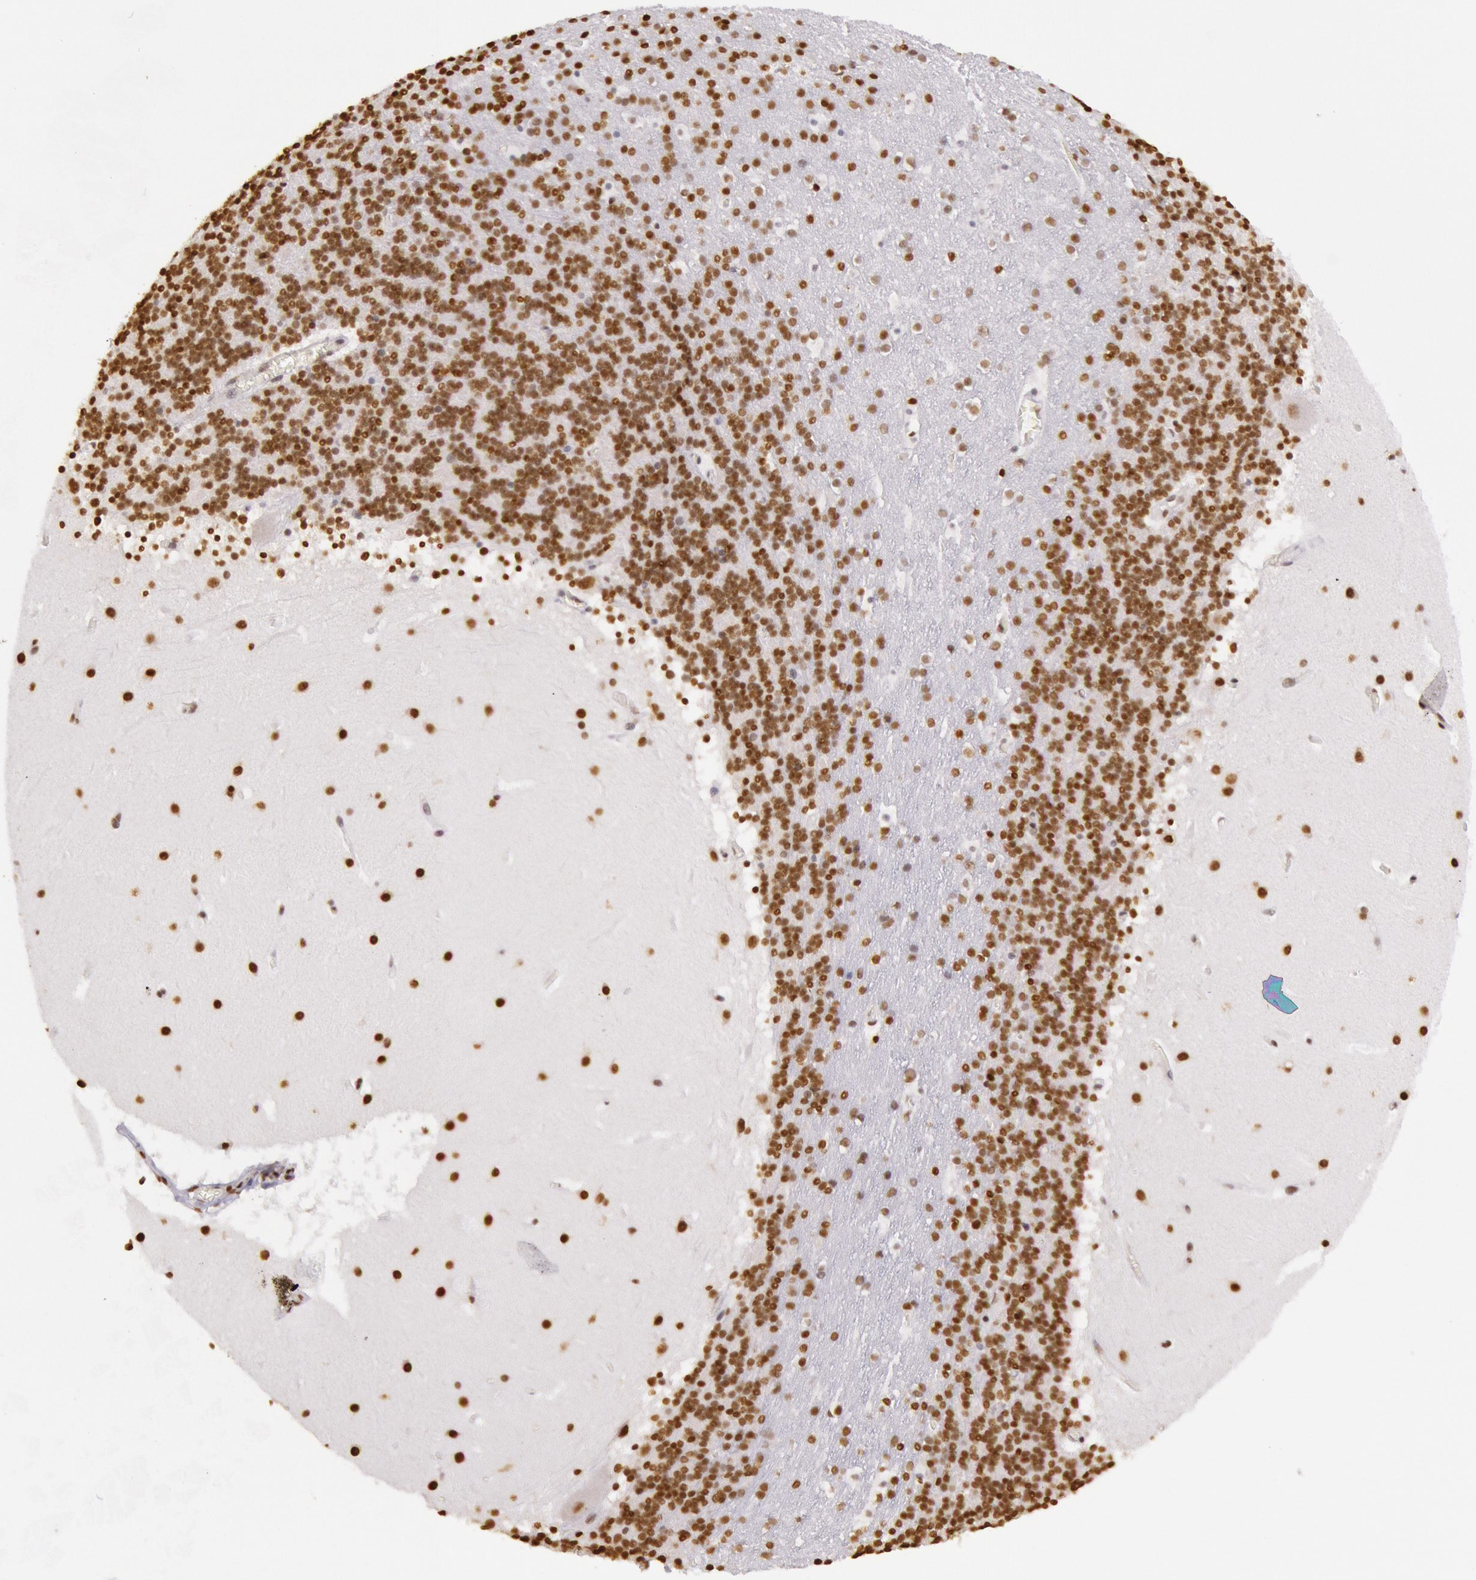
{"staining": {"intensity": "strong", "quantity": ">75%", "location": "nuclear"}, "tissue": "cerebellum", "cell_type": "Cells in granular layer", "image_type": "normal", "snomed": [{"axis": "morphology", "description": "Normal tissue, NOS"}, {"axis": "topography", "description": "Cerebellum"}], "caption": "Cells in granular layer demonstrate high levels of strong nuclear staining in about >75% of cells in normal cerebellum. (DAB (3,3'-diaminobenzidine) IHC with brightfield microscopy, high magnification).", "gene": "HNRNPH1", "patient": {"sex": "male", "age": 45}}